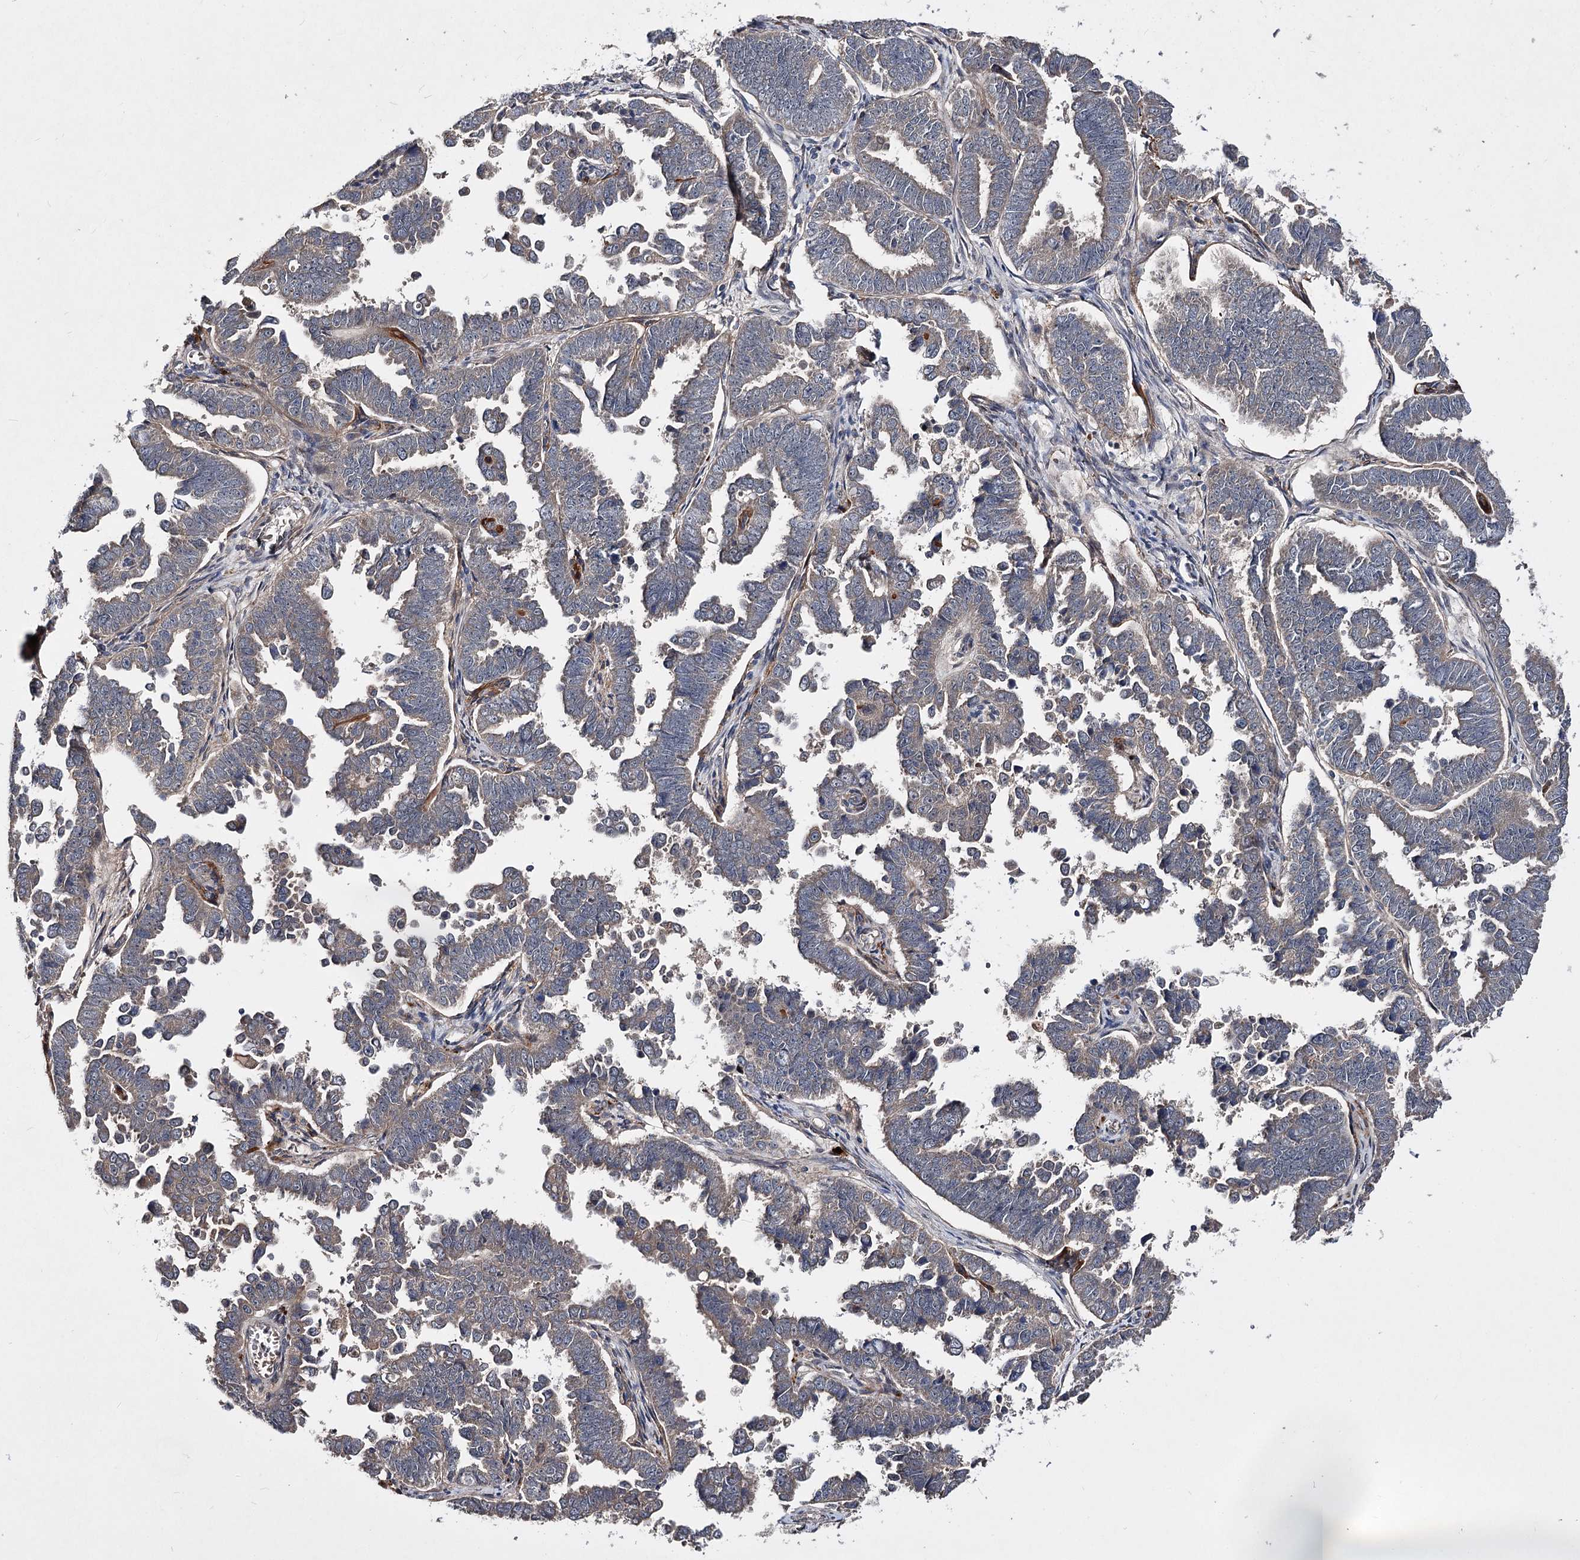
{"staining": {"intensity": "weak", "quantity": "<25%", "location": "cytoplasmic/membranous"}, "tissue": "endometrial cancer", "cell_type": "Tumor cells", "image_type": "cancer", "snomed": [{"axis": "morphology", "description": "Adenocarcinoma, NOS"}, {"axis": "topography", "description": "Endometrium"}], "caption": "Protein analysis of adenocarcinoma (endometrial) demonstrates no significant positivity in tumor cells.", "gene": "MINDY3", "patient": {"sex": "female", "age": 75}}